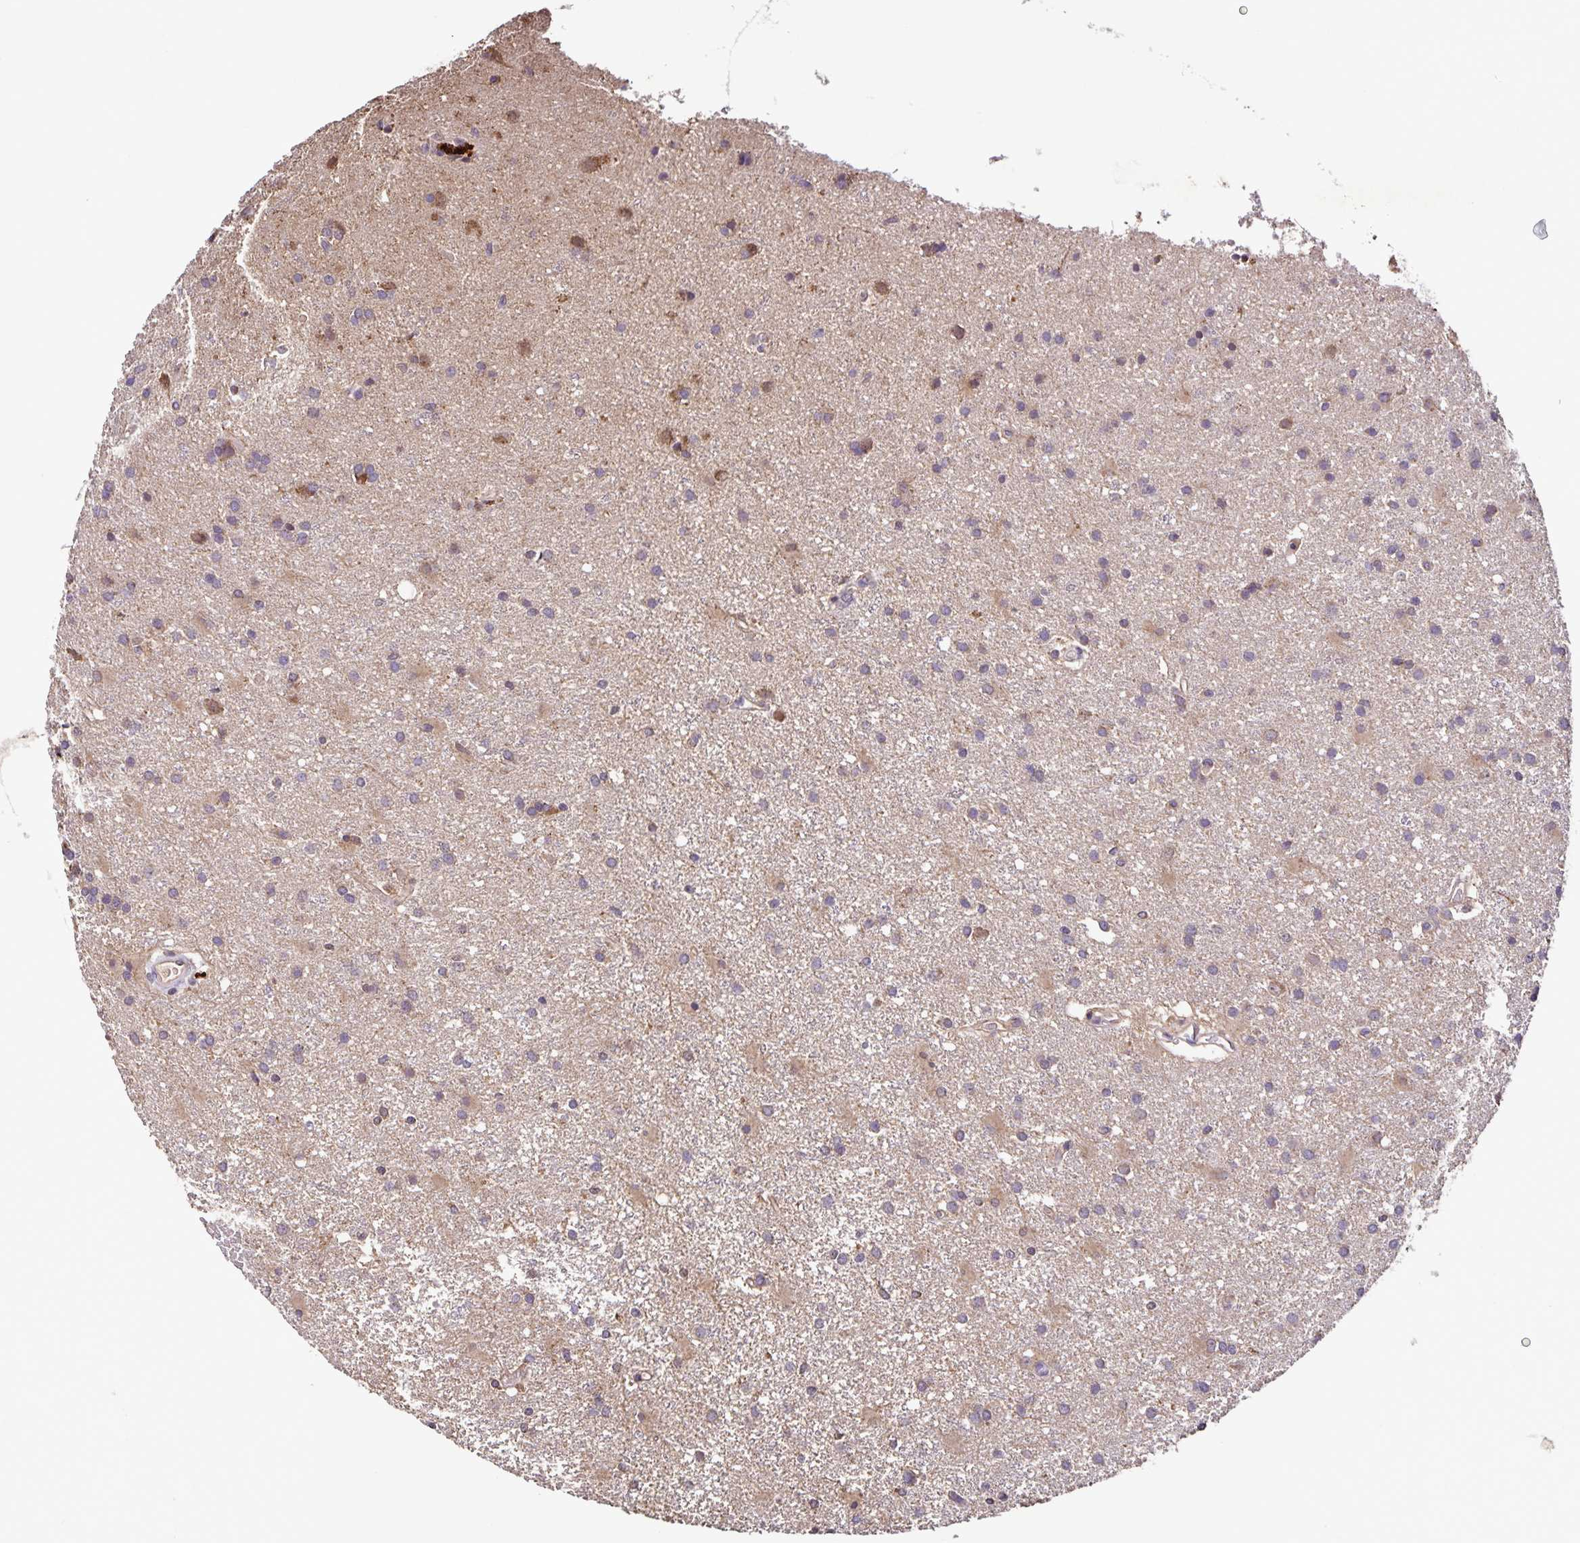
{"staining": {"intensity": "moderate", "quantity": "<25%", "location": "cytoplasmic/membranous"}, "tissue": "glioma", "cell_type": "Tumor cells", "image_type": "cancer", "snomed": [{"axis": "morphology", "description": "Glioma, malignant, High grade"}, {"axis": "topography", "description": "Brain"}], "caption": "Tumor cells demonstrate low levels of moderate cytoplasmic/membranous expression in about <25% of cells in human glioma.", "gene": "MAN1A1", "patient": {"sex": "male", "age": 55}}